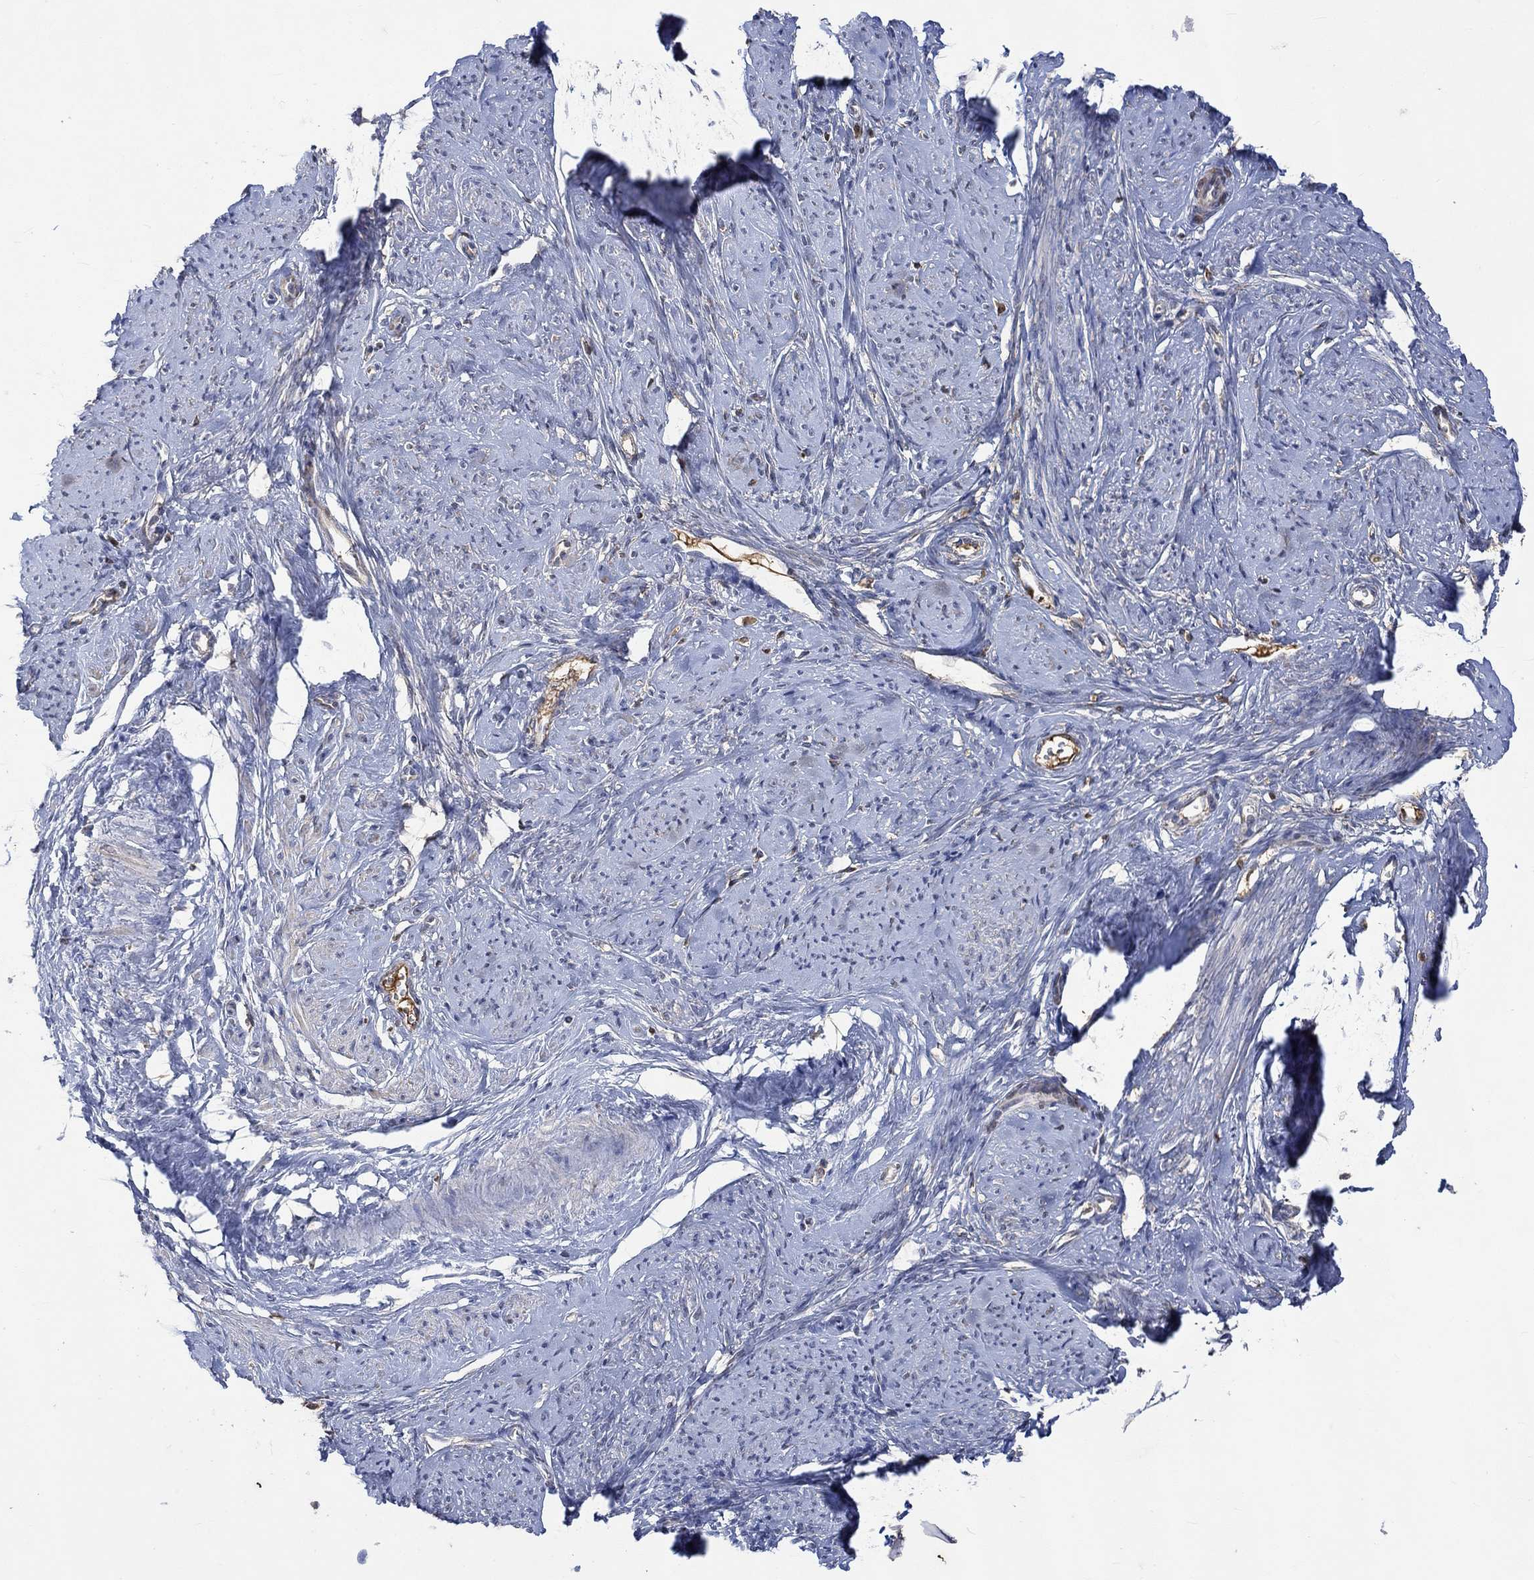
{"staining": {"intensity": "negative", "quantity": "none", "location": "none"}, "tissue": "smooth muscle", "cell_type": "Smooth muscle cells", "image_type": "normal", "snomed": [{"axis": "morphology", "description": "Normal tissue, NOS"}, {"axis": "topography", "description": "Smooth muscle"}], "caption": "Immunohistochemistry (IHC) histopathology image of unremarkable smooth muscle stained for a protein (brown), which reveals no staining in smooth muscle cells.", "gene": "MSTN", "patient": {"sex": "female", "age": 48}}